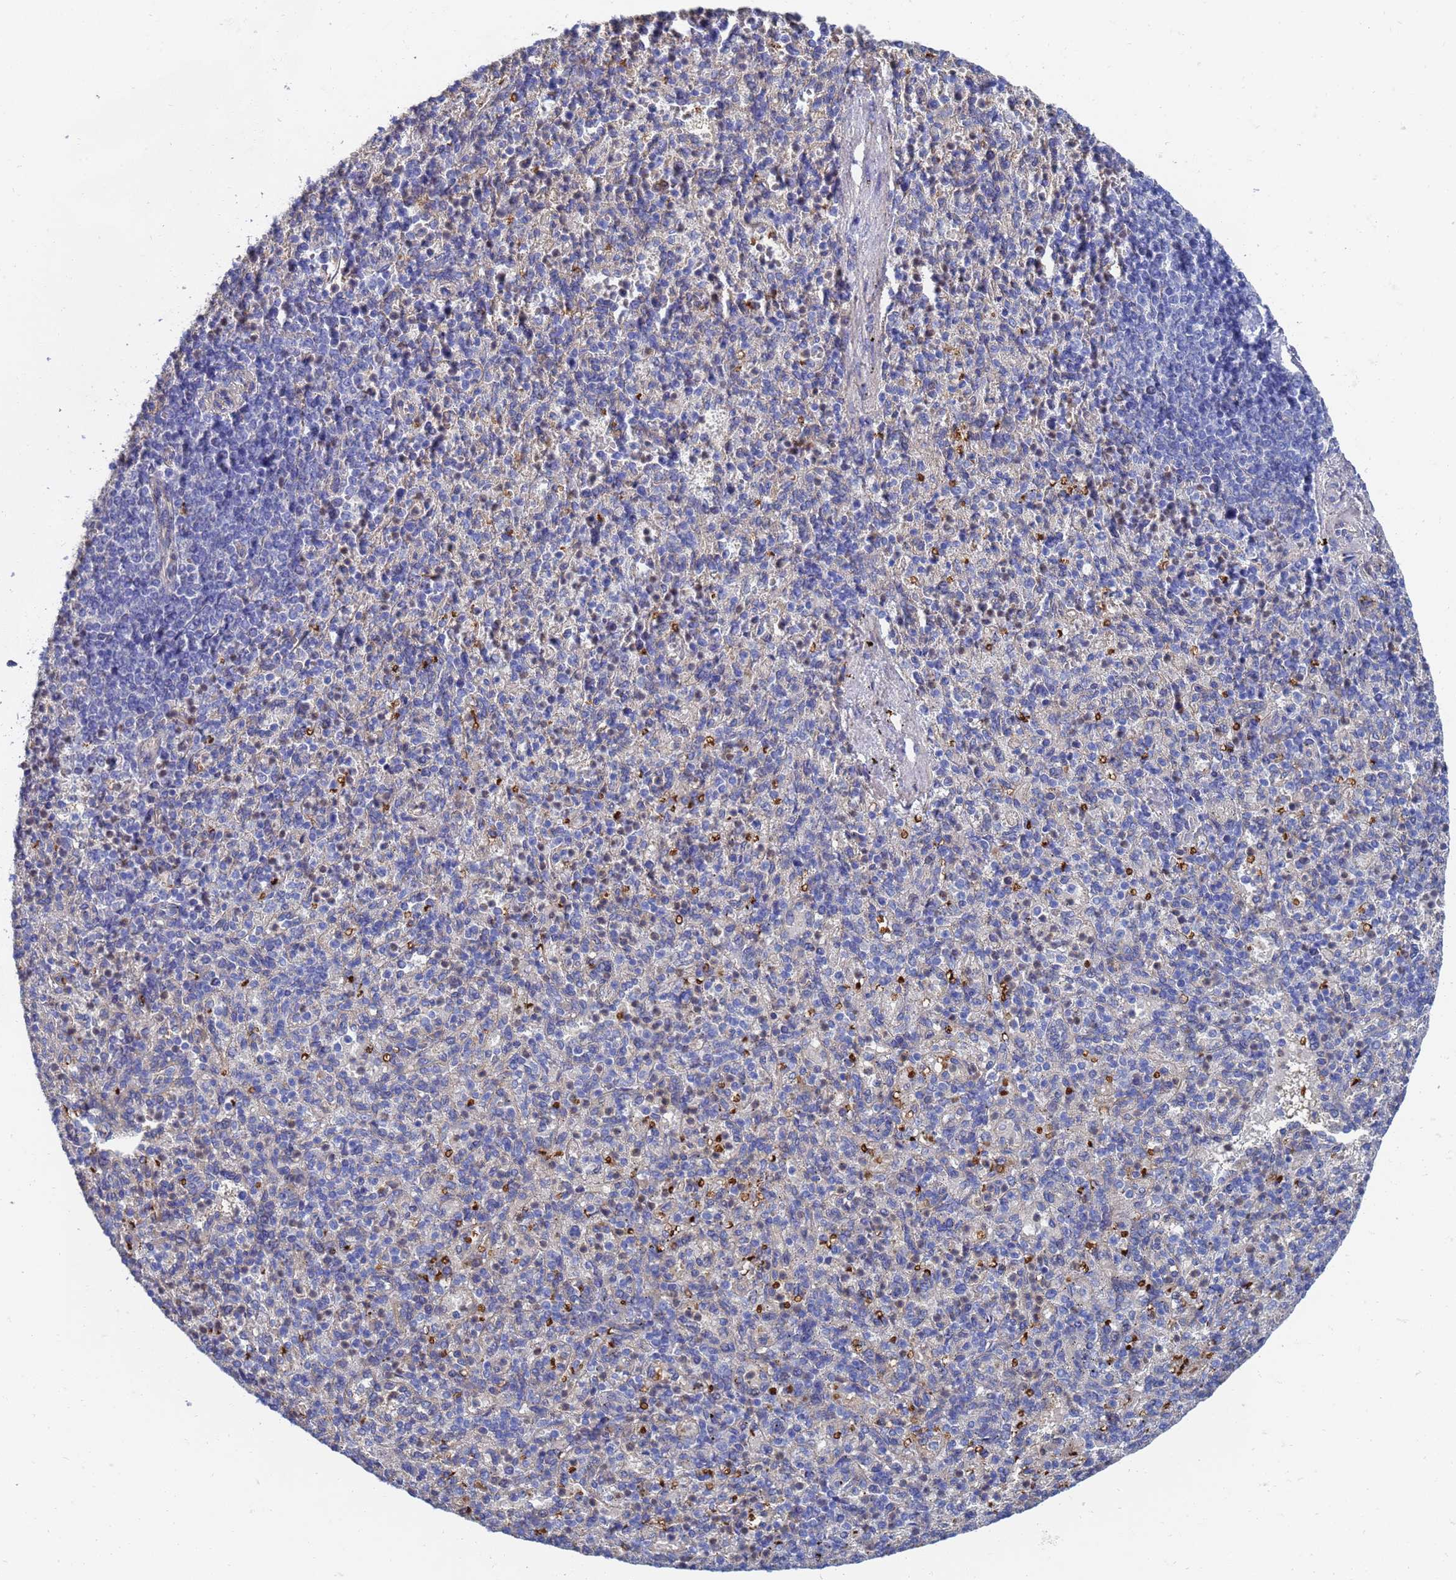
{"staining": {"intensity": "weak", "quantity": "<25%", "location": "cytoplasmic/membranous"}, "tissue": "spleen", "cell_type": "Cells in red pulp", "image_type": "normal", "snomed": [{"axis": "morphology", "description": "Normal tissue, NOS"}, {"axis": "topography", "description": "Spleen"}], "caption": "Immunohistochemical staining of benign spleen demonstrates no significant expression in cells in red pulp.", "gene": "LBX2", "patient": {"sex": "female", "age": 74}}